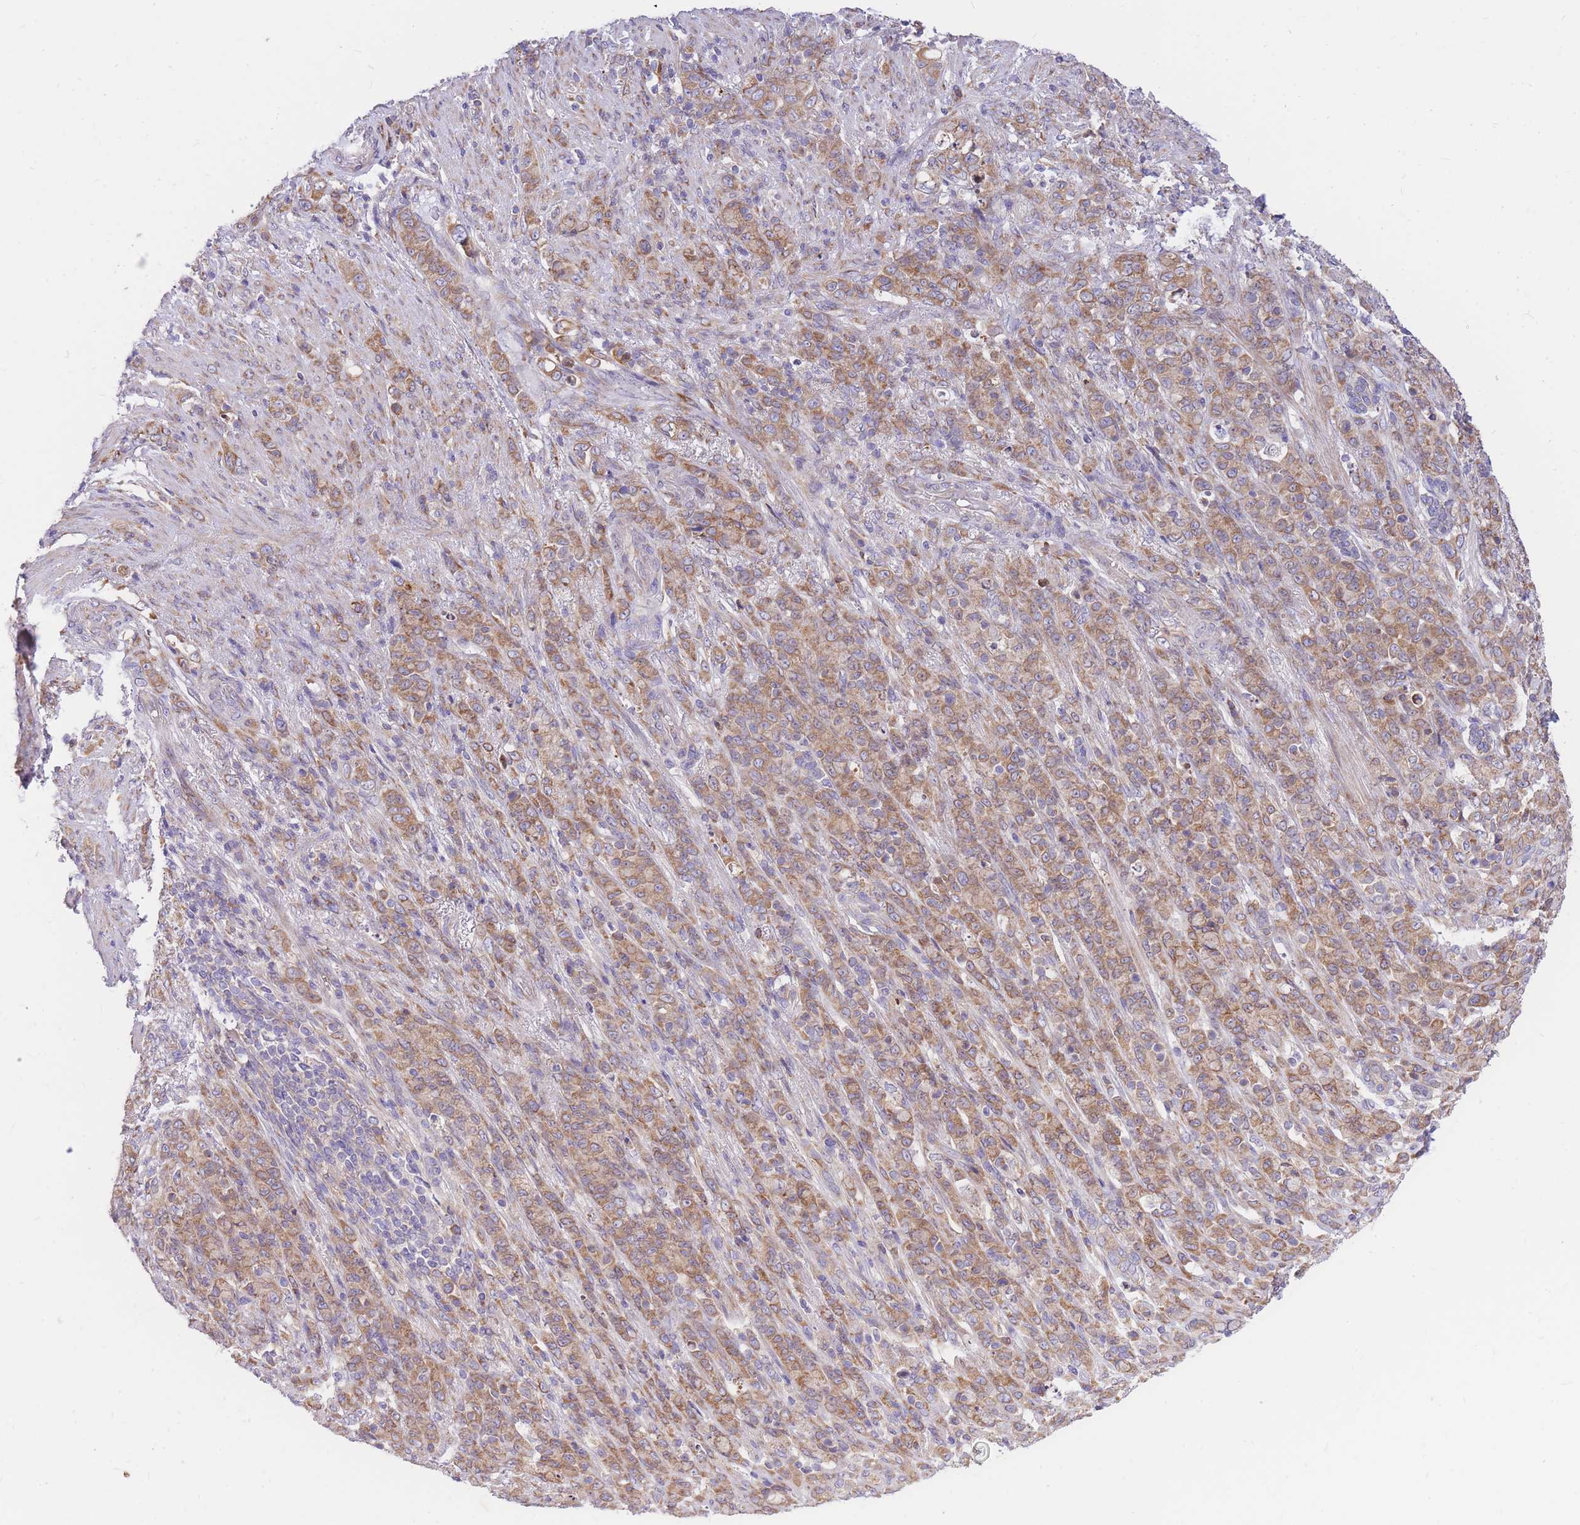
{"staining": {"intensity": "moderate", "quantity": ">75%", "location": "cytoplasmic/membranous"}, "tissue": "stomach cancer", "cell_type": "Tumor cells", "image_type": "cancer", "snomed": [{"axis": "morphology", "description": "Adenocarcinoma, NOS"}, {"axis": "topography", "description": "Stomach"}], "caption": "This histopathology image displays immunohistochemistry (IHC) staining of human stomach cancer (adenocarcinoma), with medium moderate cytoplasmic/membranous staining in approximately >75% of tumor cells.", "gene": "GBP7", "patient": {"sex": "female", "age": 79}}